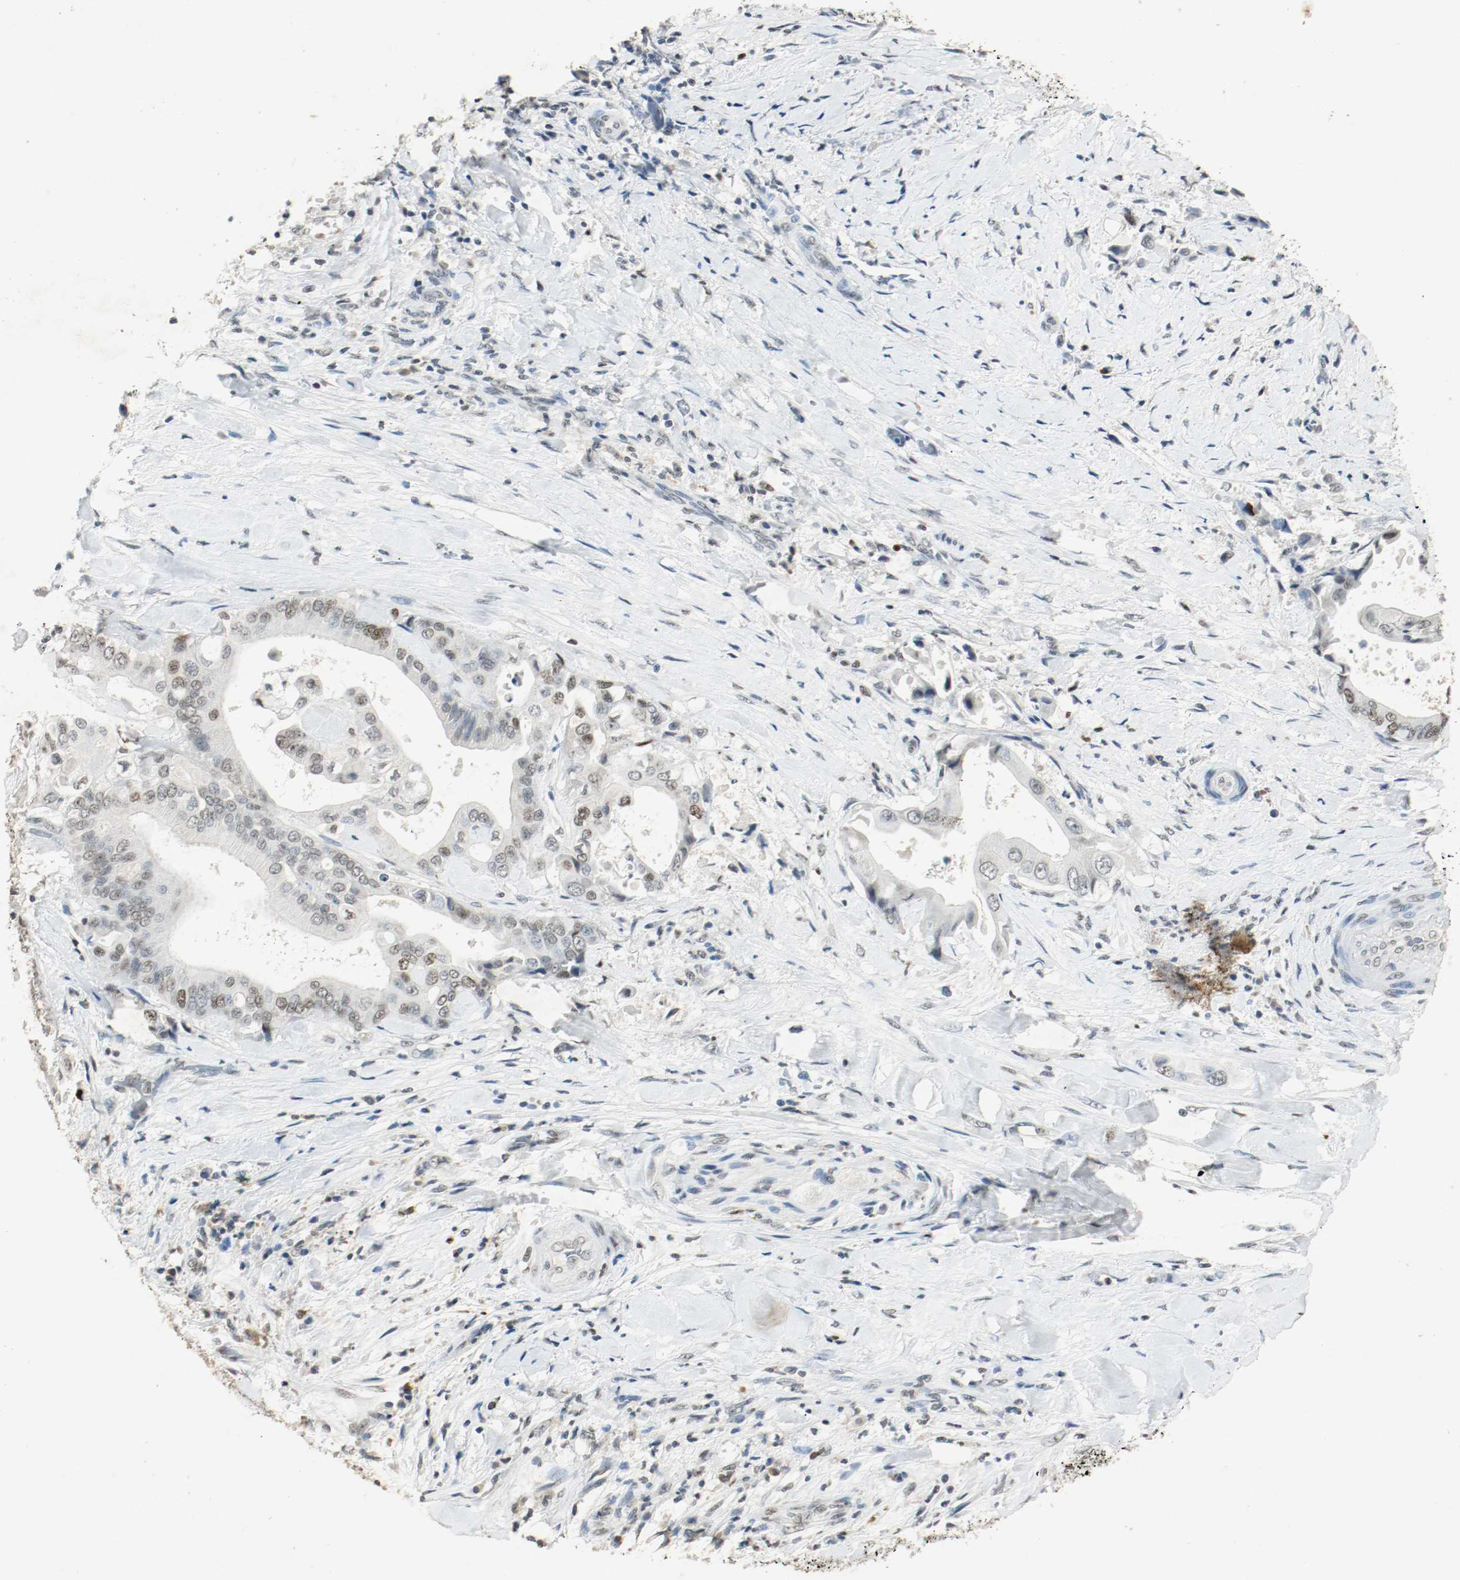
{"staining": {"intensity": "weak", "quantity": "25%-75%", "location": "nuclear"}, "tissue": "liver cancer", "cell_type": "Tumor cells", "image_type": "cancer", "snomed": [{"axis": "morphology", "description": "Cholangiocarcinoma"}, {"axis": "topography", "description": "Liver"}], "caption": "Protein expression analysis of liver cancer (cholangiocarcinoma) reveals weak nuclear staining in about 25%-75% of tumor cells. (Stains: DAB (3,3'-diaminobenzidine) in brown, nuclei in blue, Microscopy: brightfield microscopy at high magnification).", "gene": "DNMT1", "patient": {"sex": "male", "age": 58}}